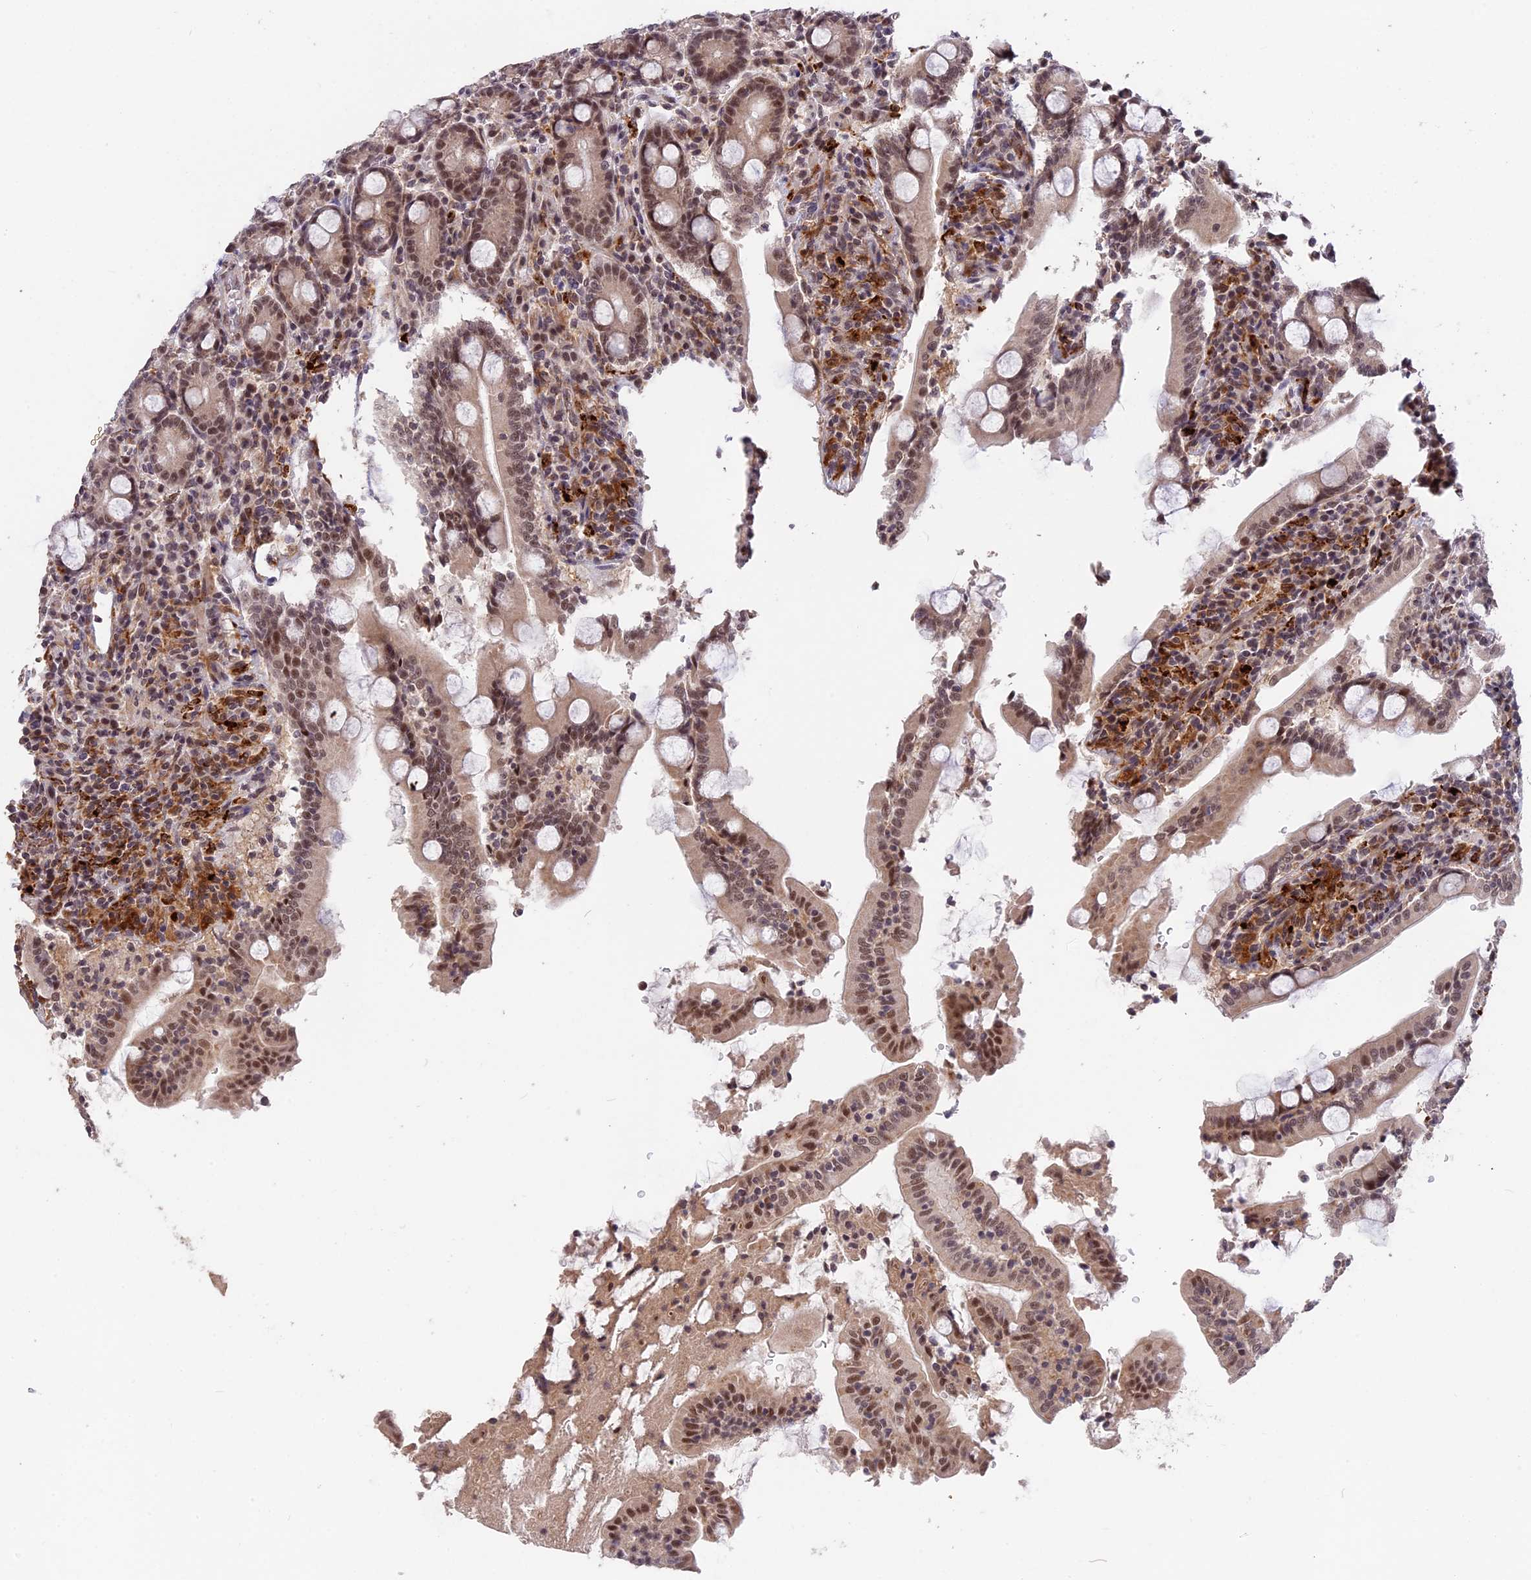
{"staining": {"intensity": "moderate", "quantity": "25%-75%", "location": "nuclear"}, "tissue": "duodenum", "cell_type": "Glandular cells", "image_type": "normal", "snomed": [{"axis": "morphology", "description": "Normal tissue, NOS"}, {"axis": "topography", "description": "Duodenum"}], "caption": "Duodenum stained with IHC shows moderate nuclear staining in approximately 25%-75% of glandular cells.", "gene": "POLR2C", "patient": {"sex": "male", "age": 35}}